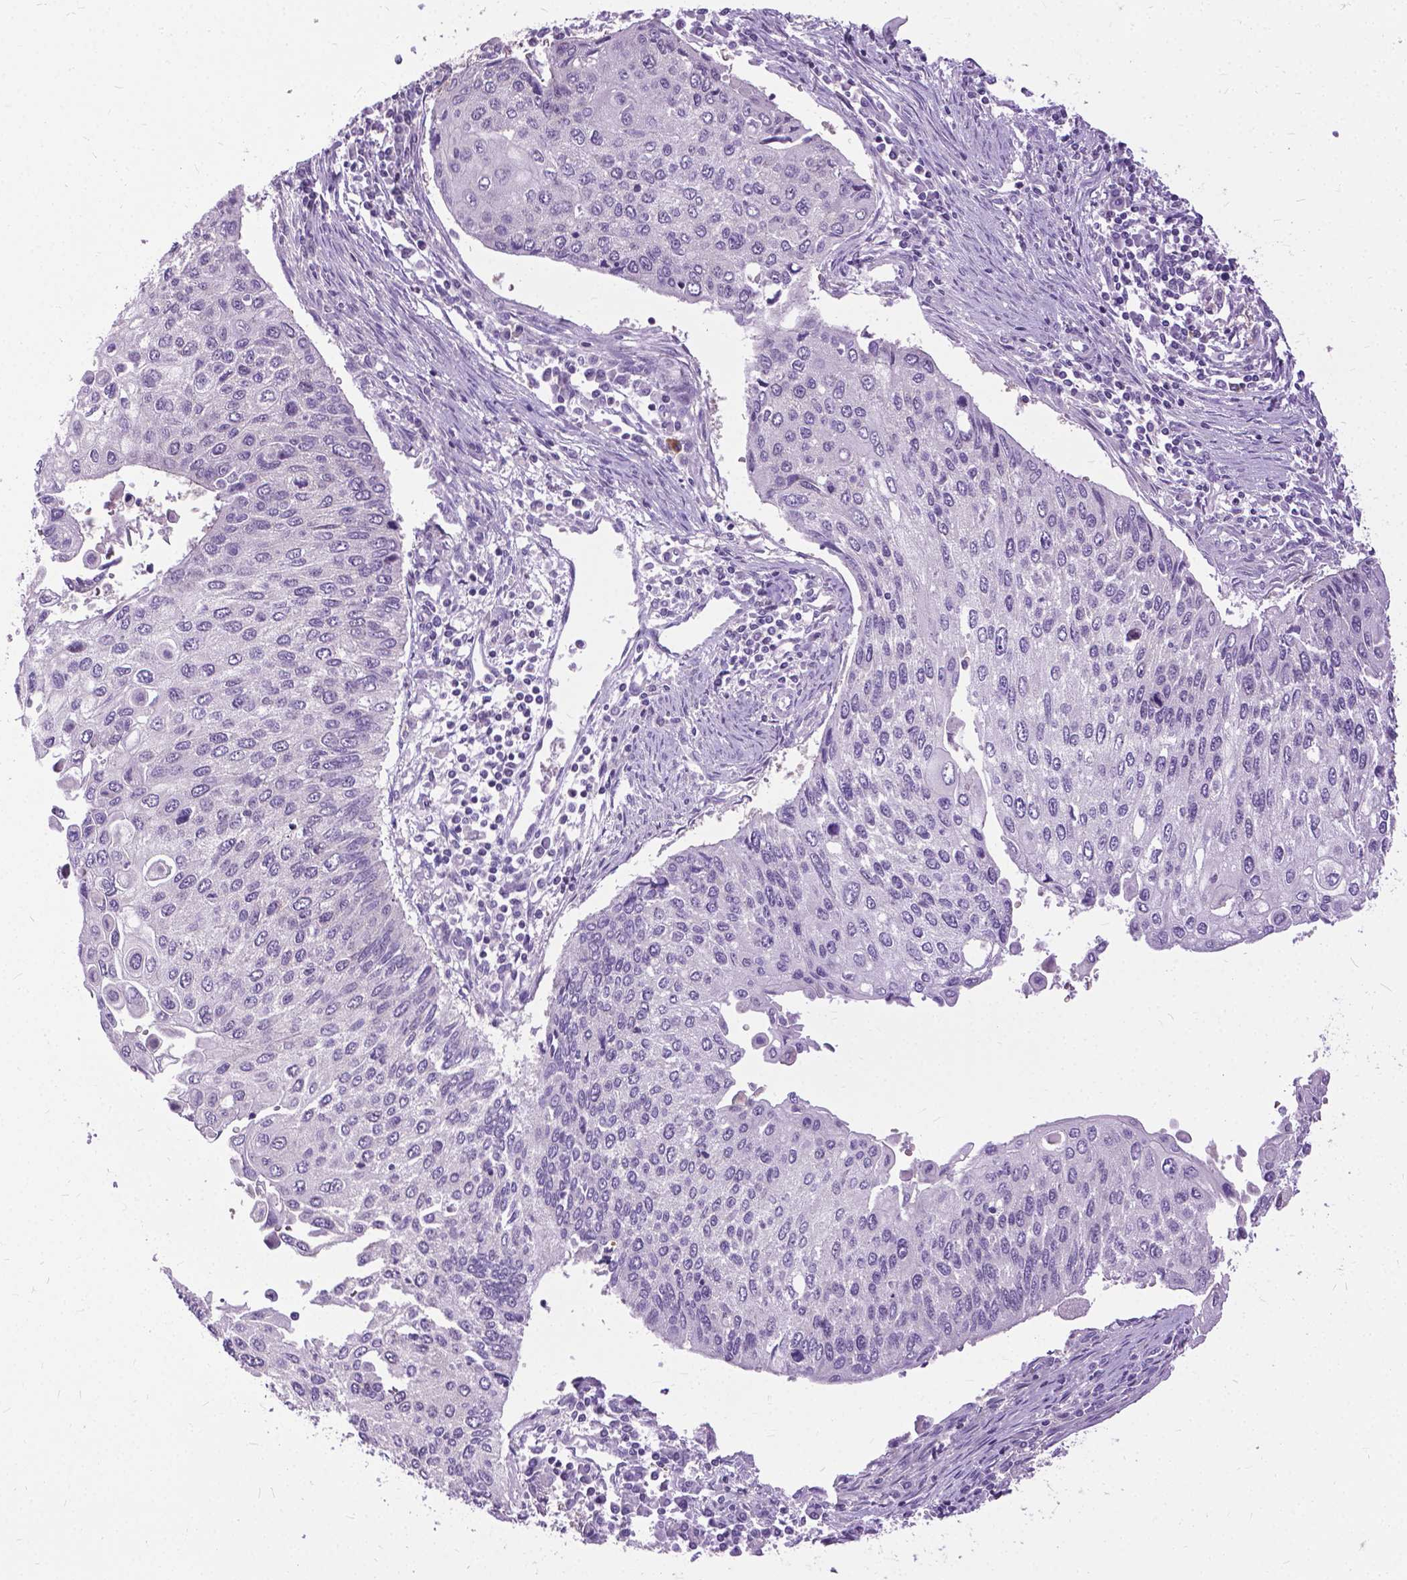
{"staining": {"intensity": "negative", "quantity": "none", "location": "none"}, "tissue": "lung cancer", "cell_type": "Tumor cells", "image_type": "cancer", "snomed": [{"axis": "morphology", "description": "Squamous cell carcinoma, NOS"}, {"axis": "morphology", "description": "Squamous cell carcinoma, metastatic, NOS"}, {"axis": "topography", "description": "Lung"}], "caption": "The histopathology image demonstrates no significant expression in tumor cells of lung cancer. (IHC, brightfield microscopy, high magnification).", "gene": "JAK3", "patient": {"sex": "male", "age": 63}}